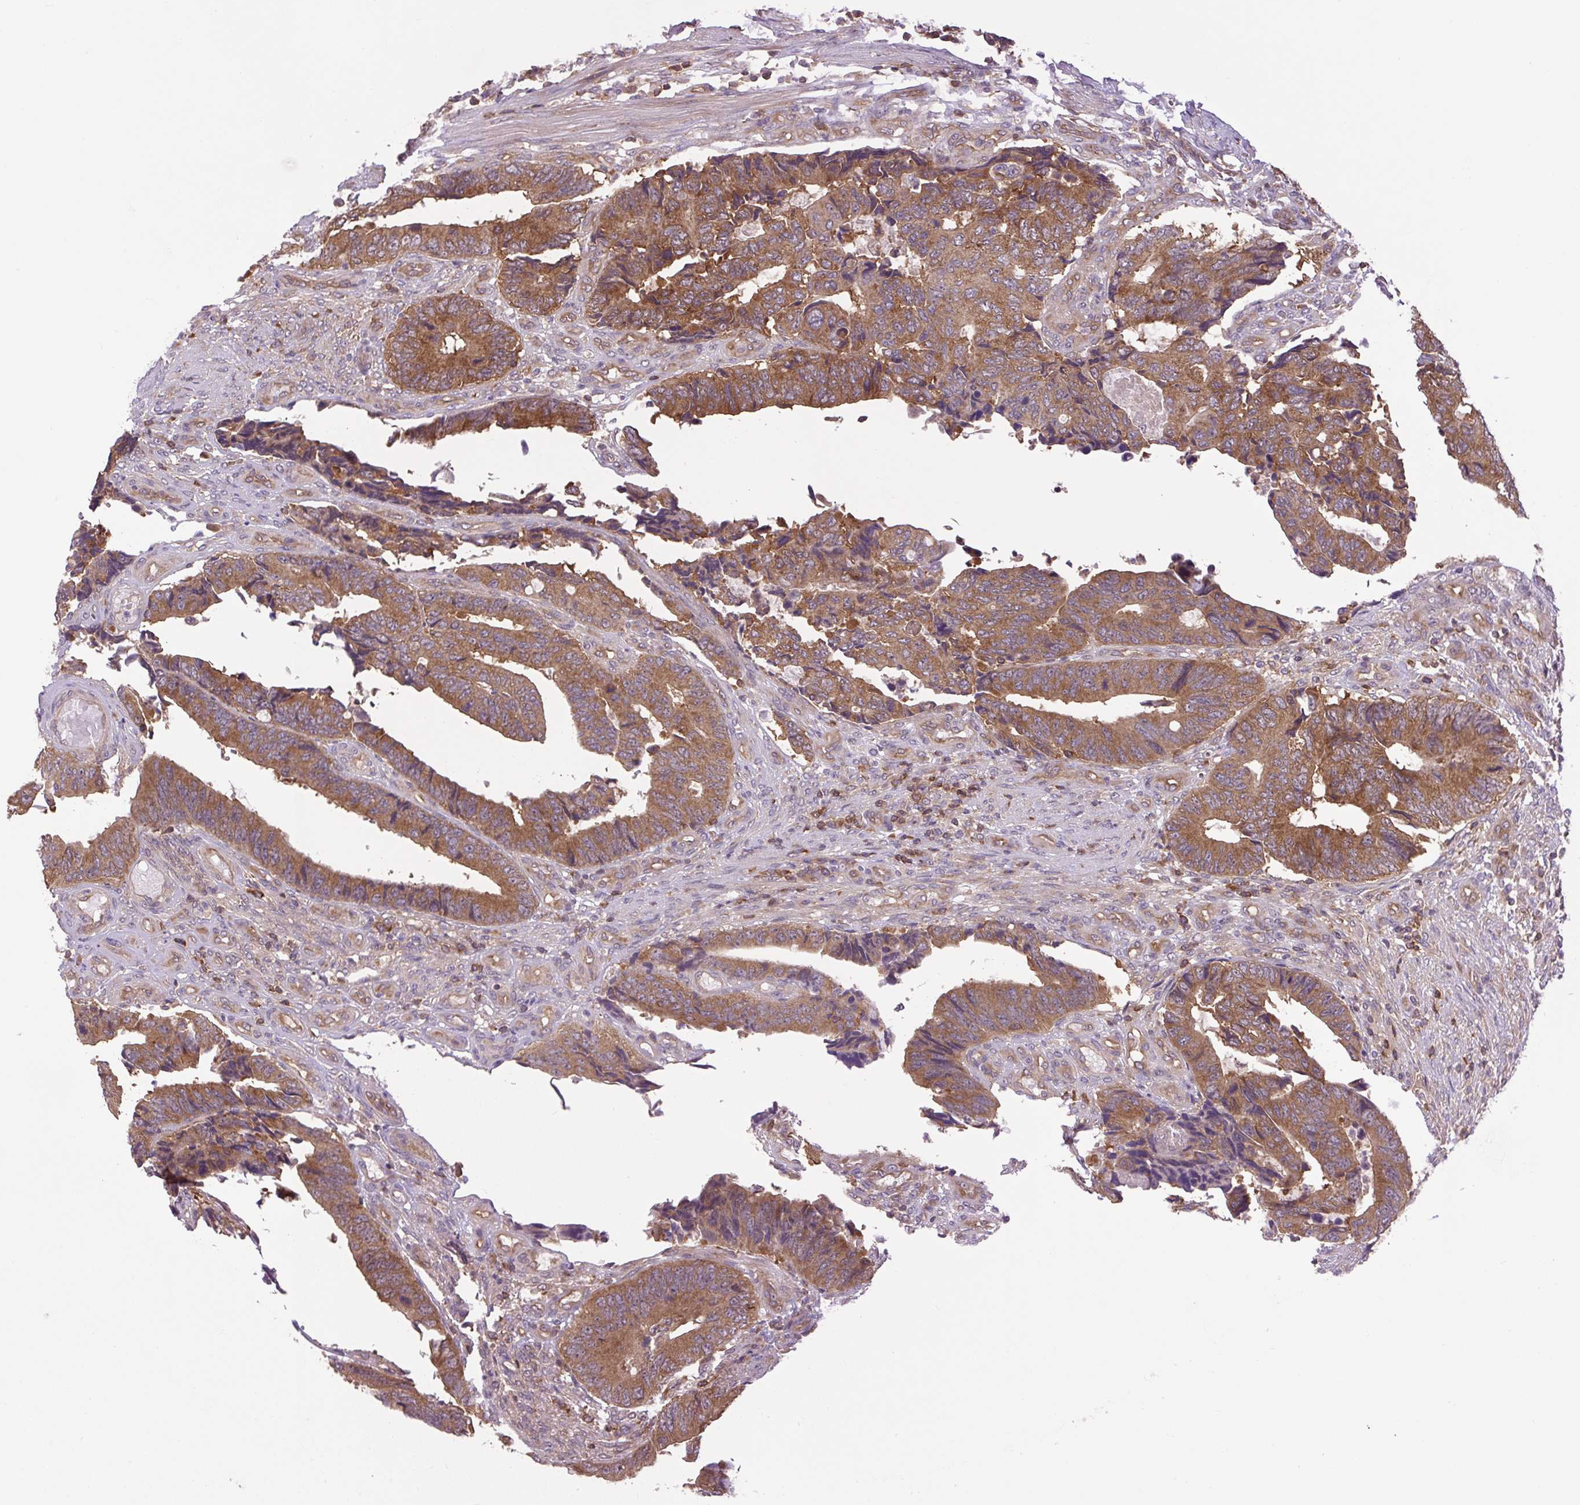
{"staining": {"intensity": "moderate", "quantity": ">75%", "location": "cytoplasmic/membranous"}, "tissue": "colorectal cancer", "cell_type": "Tumor cells", "image_type": "cancer", "snomed": [{"axis": "morphology", "description": "Adenocarcinoma, NOS"}, {"axis": "topography", "description": "Colon"}], "caption": "A medium amount of moderate cytoplasmic/membranous positivity is appreciated in approximately >75% of tumor cells in colorectal cancer (adenocarcinoma) tissue. (brown staining indicates protein expression, while blue staining denotes nuclei).", "gene": "PLCG1", "patient": {"sex": "male", "age": 87}}